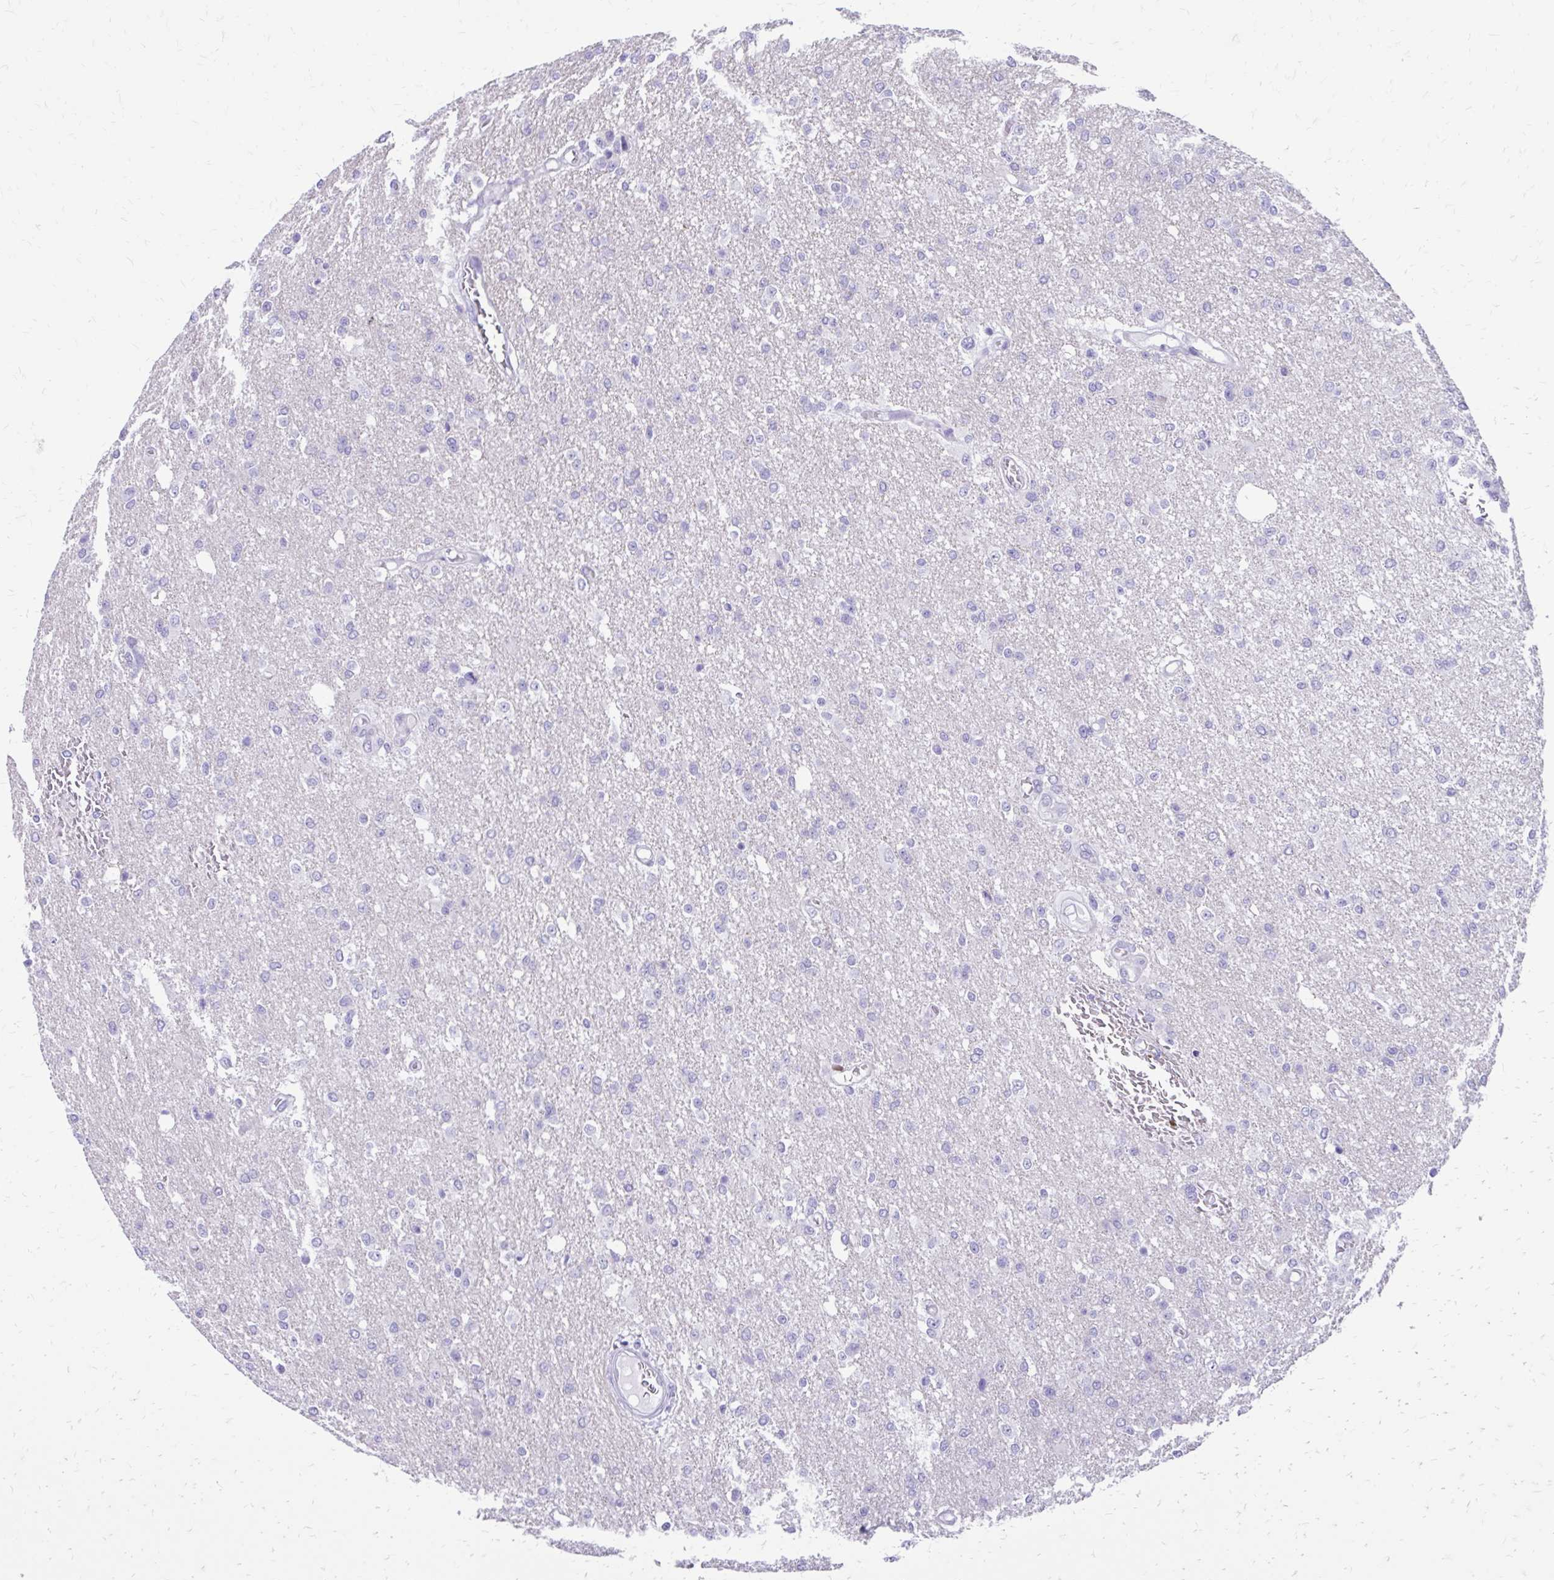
{"staining": {"intensity": "negative", "quantity": "none", "location": "none"}, "tissue": "glioma", "cell_type": "Tumor cells", "image_type": "cancer", "snomed": [{"axis": "morphology", "description": "Glioma, malignant, Low grade"}, {"axis": "topography", "description": "Brain"}], "caption": "Image shows no protein staining in tumor cells of glioma tissue.", "gene": "LCN15", "patient": {"sex": "male", "age": 26}}